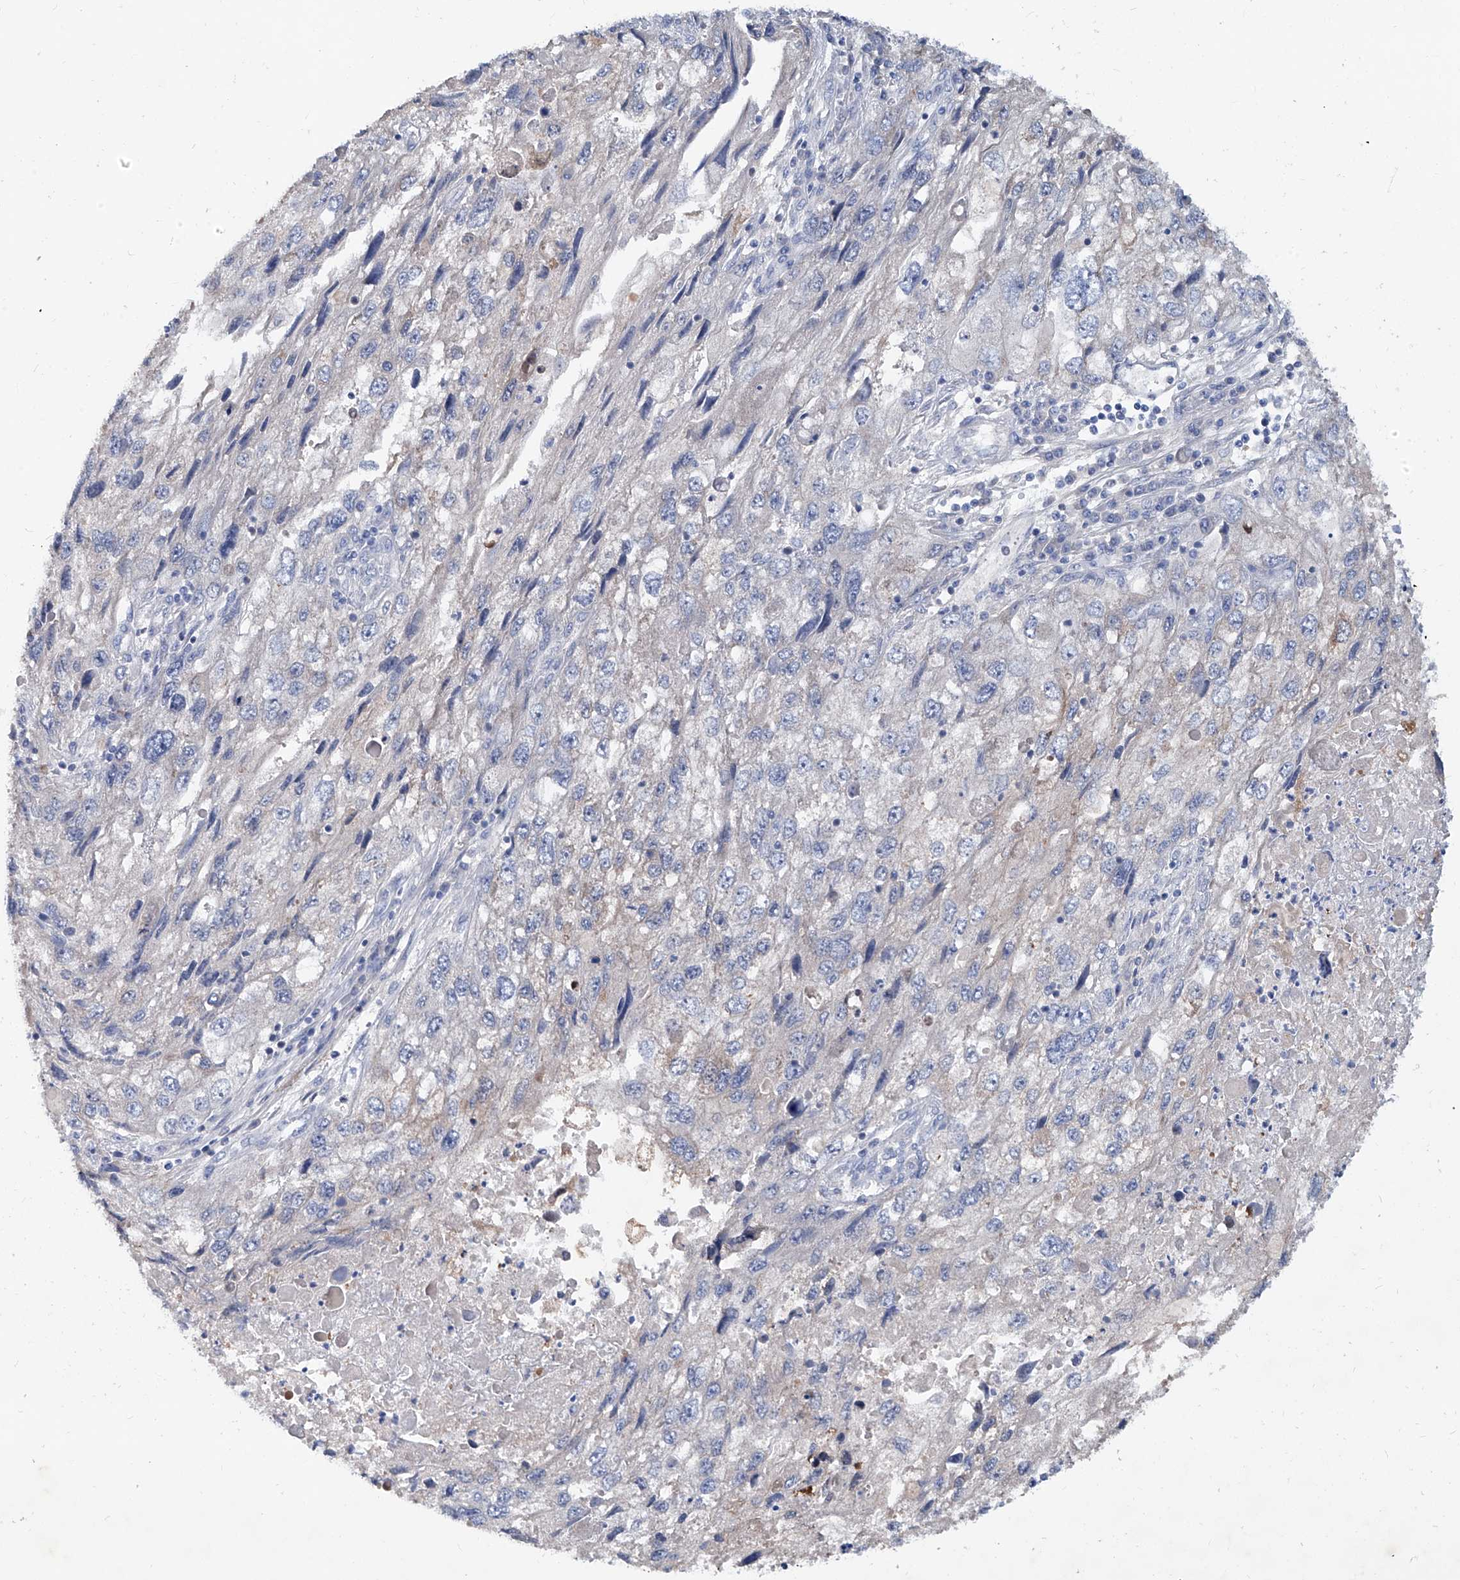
{"staining": {"intensity": "weak", "quantity": "<25%", "location": "cytoplasmic/membranous"}, "tissue": "endometrial cancer", "cell_type": "Tumor cells", "image_type": "cancer", "snomed": [{"axis": "morphology", "description": "Adenocarcinoma, NOS"}, {"axis": "topography", "description": "Endometrium"}], "caption": "Immunohistochemistry (IHC) of human endometrial cancer reveals no expression in tumor cells.", "gene": "KLHL17", "patient": {"sex": "female", "age": 49}}